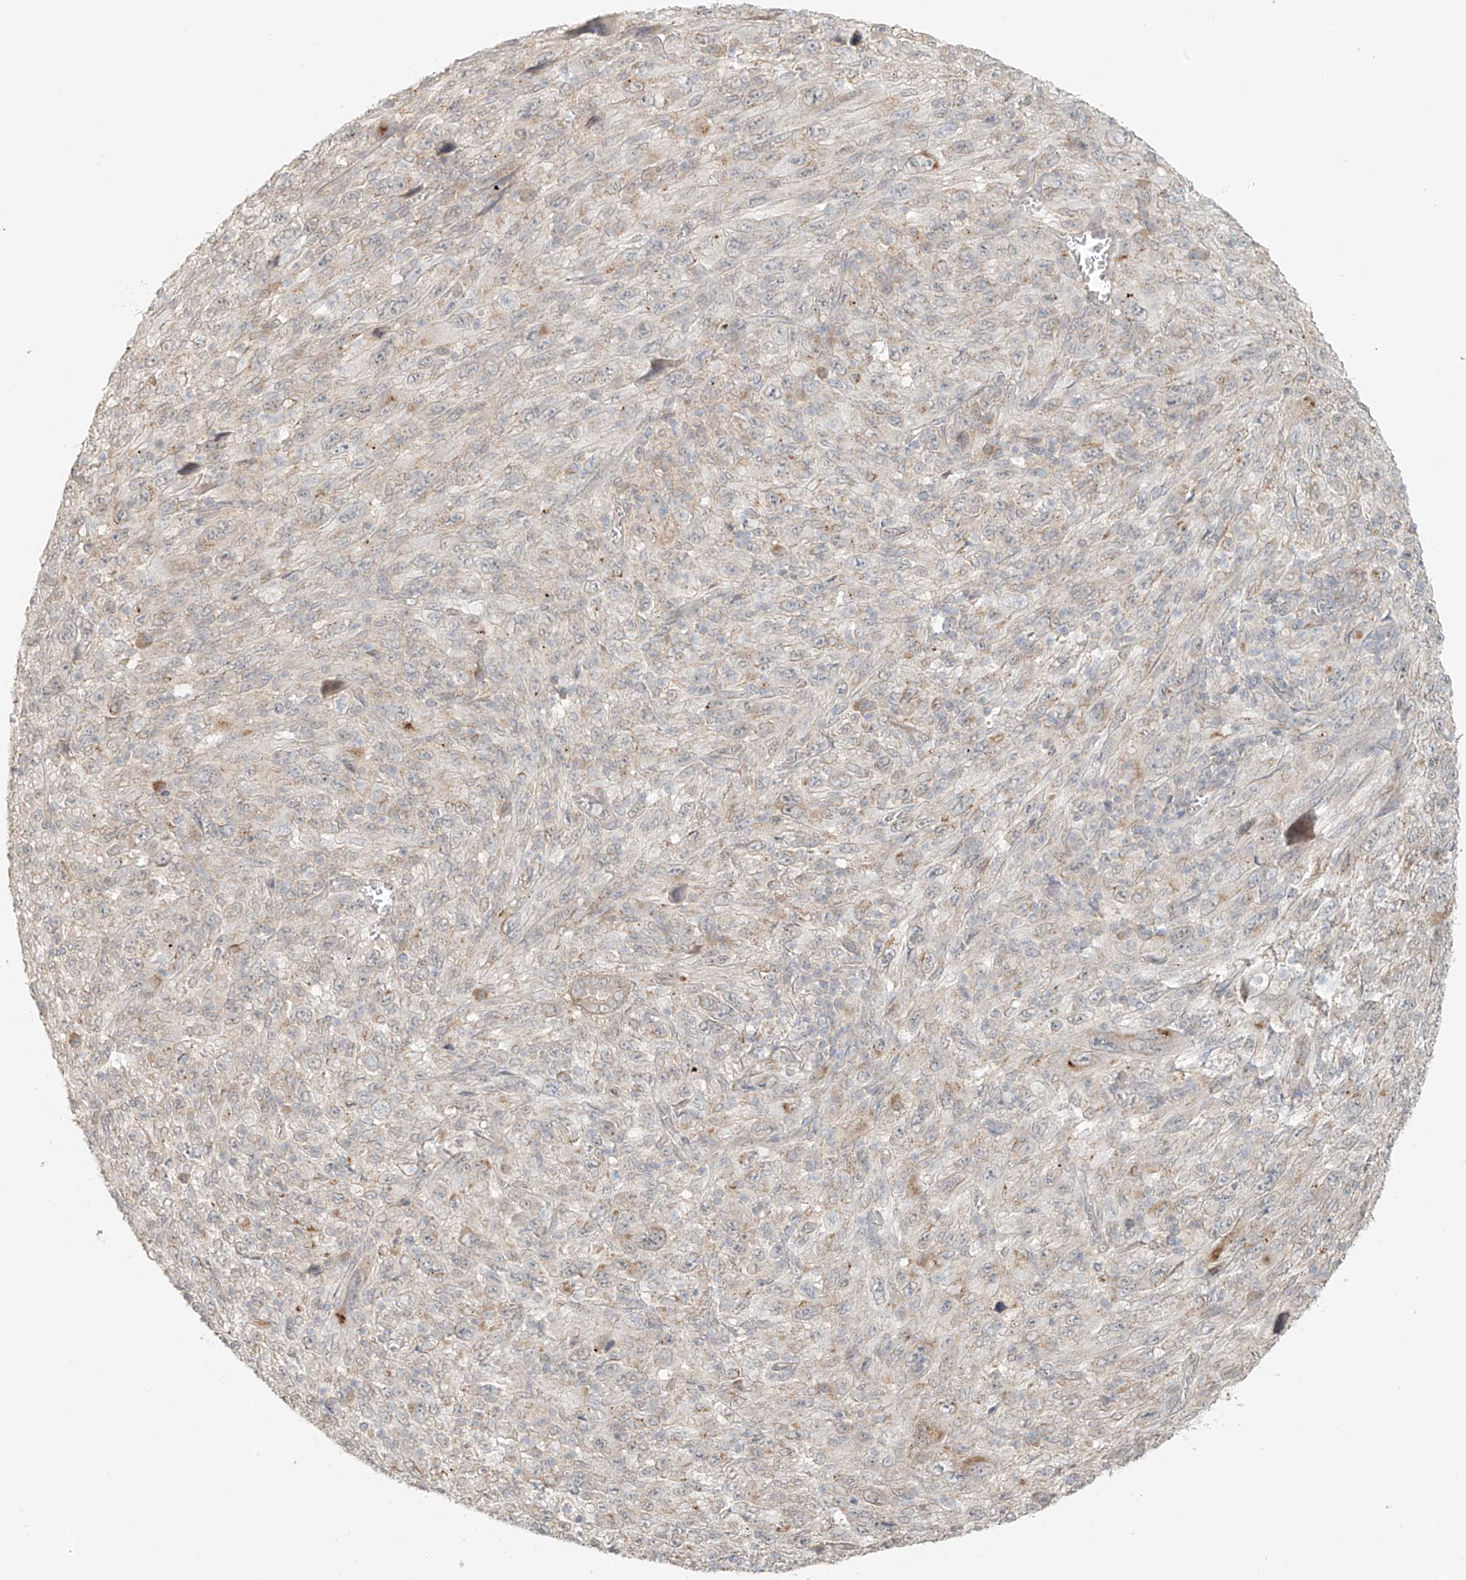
{"staining": {"intensity": "negative", "quantity": "none", "location": "none"}, "tissue": "melanoma", "cell_type": "Tumor cells", "image_type": "cancer", "snomed": [{"axis": "morphology", "description": "Malignant melanoma, Metastatic site"}, {"axis": "topography", "description": "Skin"}], "caption": "A micrograph of human malignant melanoma (metastatic site) is negative for staining in tumor cells.", "gene": "ABCD1", "patient": {"sex": "female", "age": 56}}